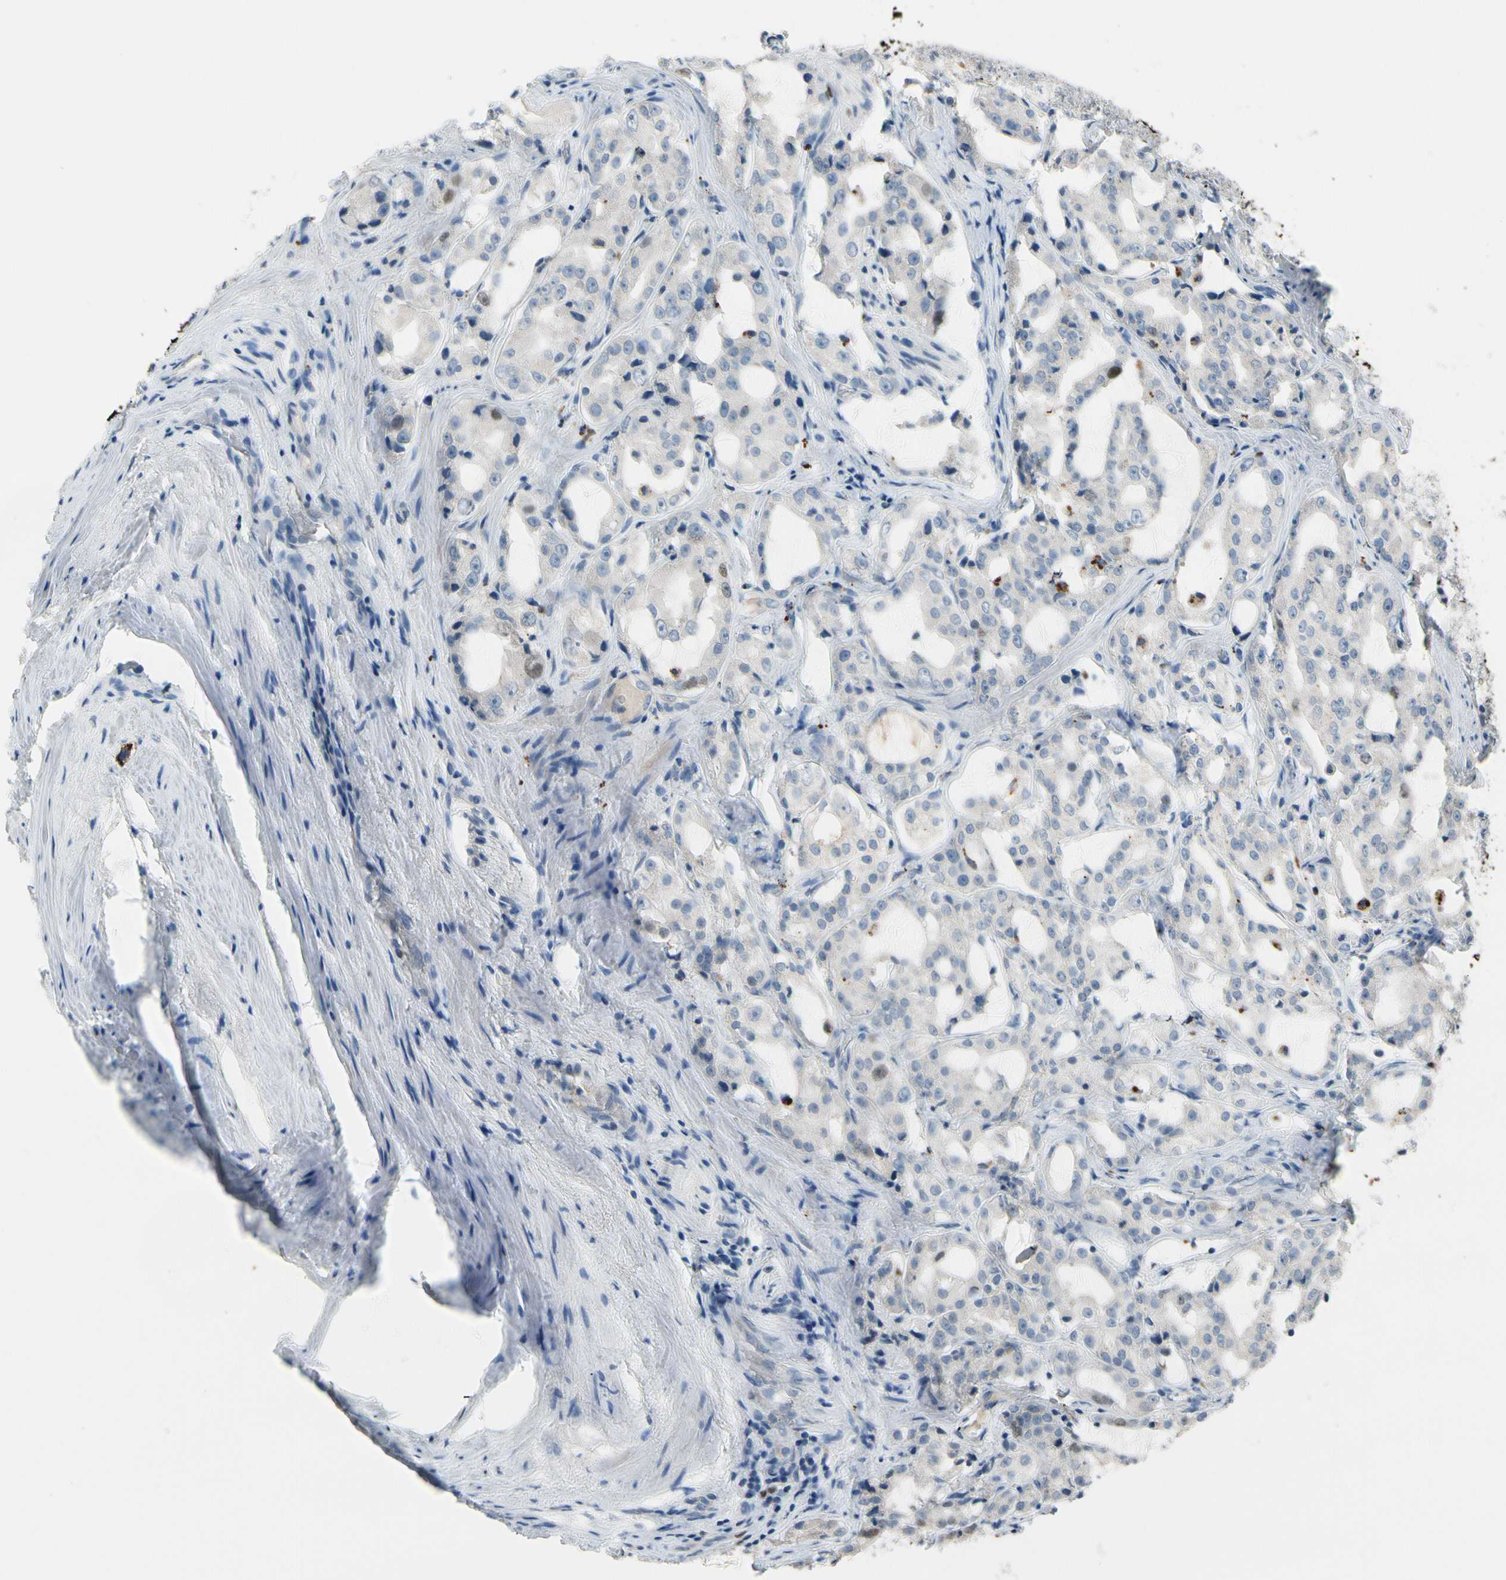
{"staining": {"intensity": "moderate", "quantity": "<25%", "location": "nuclear"}, "tissue": "prostate cancer", "cell_type": "Tumor cells", "image_type": "cancer", "snomed": [{"axis": "morphology", "description": "Adenocarcinoma, High grade"}, {"axis": "topography", "description": "Prostate"}], "caption": "A histopathology image of prostate cancer stained for a protein shows moderate nuclear brown staining in tumor cells. The staining is performed using DAB brown chromogen to label protein expression. The nuclei are counter-stained blue using hematoxylin.", "gene": "ZKSCAN4", "patient": {"sex": "male", "age": 73}}